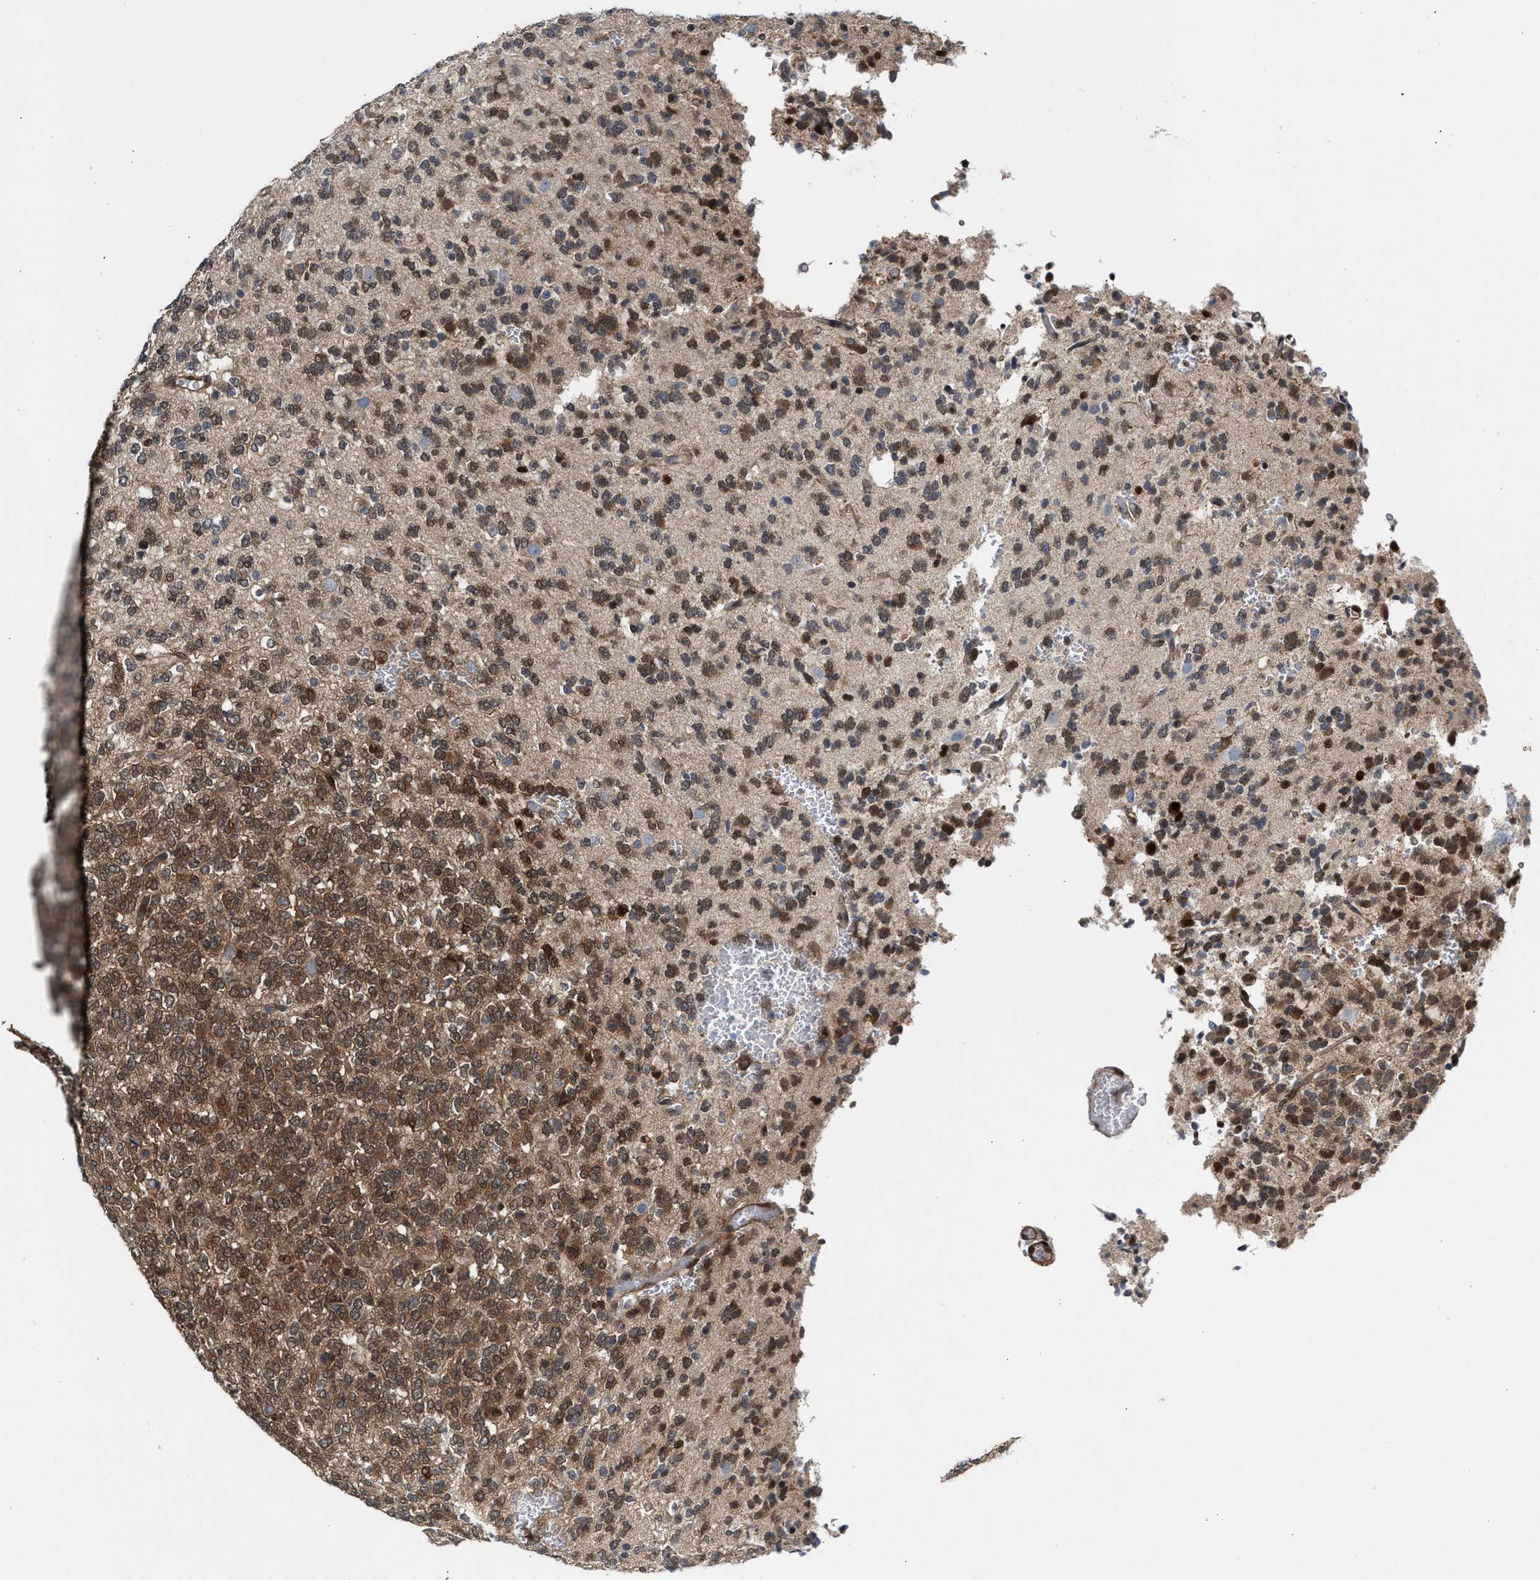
{"staining": {"intensity": "moderate", "quantity": "25%-75%", "location": "cytoplasmic/membranous,nuclear"}, "tissue": "glioma", "cell_type": "Tumor cells", "image_type": "cancer", "snomed": [{"axis": "morphology", "description": "Glioma, malignant, Low grade"}, {"axis": "topography", "description": "Brain"}], "caption": "An immunohistochemistry (IHC) micrograph of neoplastic tissue is shown. Protein staining in brown labels moderate cytoplasmic/membranous and nuclear positivity in malignant low-grade glioma within tumor cells. (DAB (3,3'-diaminobenzidine) = brown stain, brightfield microscopy at high magnification).", "gene": "TP53I3", "patient": {"sex": "male", "age": 38}}